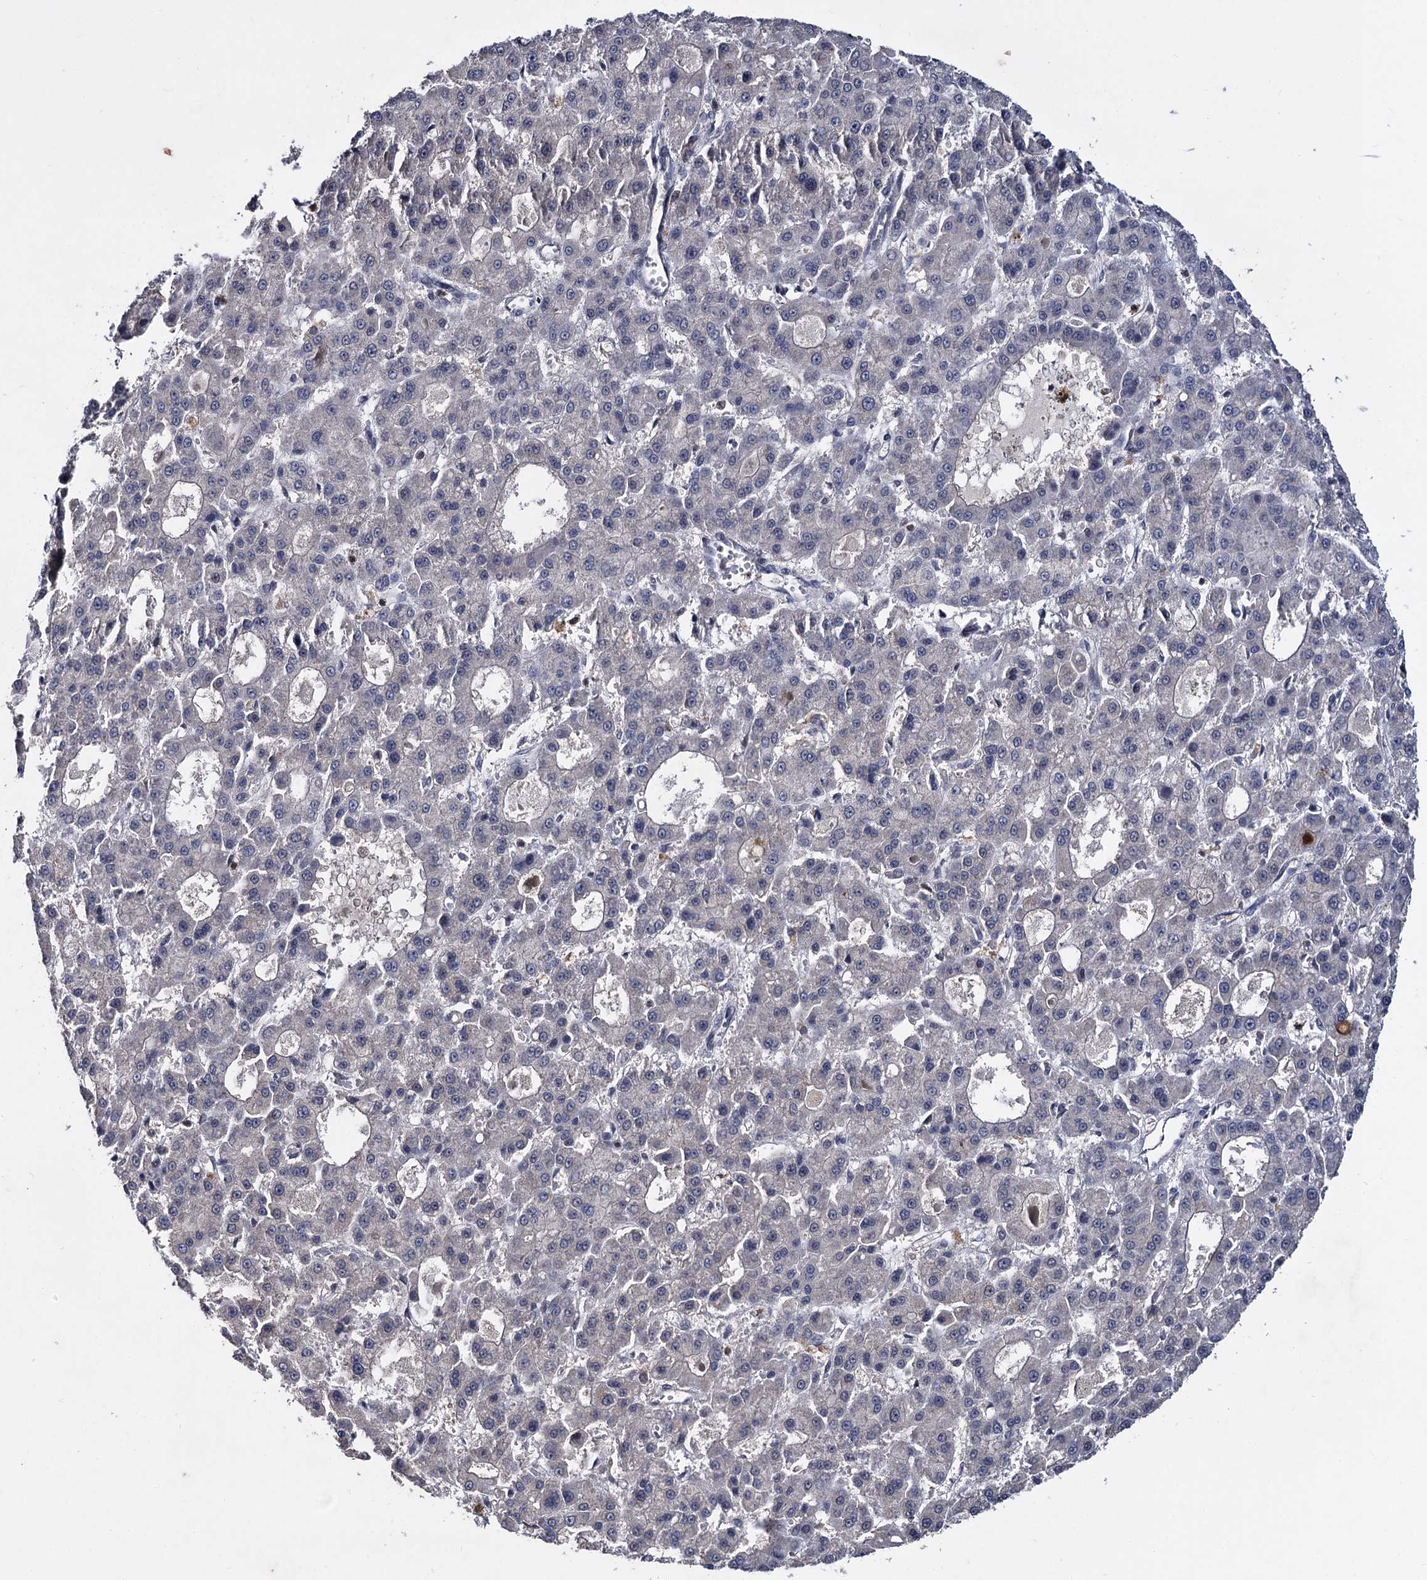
{"staining": {"intensity": "negative", "quantity": "none", "location": "none"}, "tissue": "liver cancer", "cell_type": "Tumor cells", "image_type": "cancer", "snomed": [{"axis": "morphology", "description": "Carcinoma, Hepatocellular, NOS"}, {"axis": "topography", "description": "Liver"}], "caption": "Immunohistochemistry of human liver cancer reveals no expression in tumor cells.", "gene": "SMCHD1", "patient": {"sex": "male", "age": 70}}